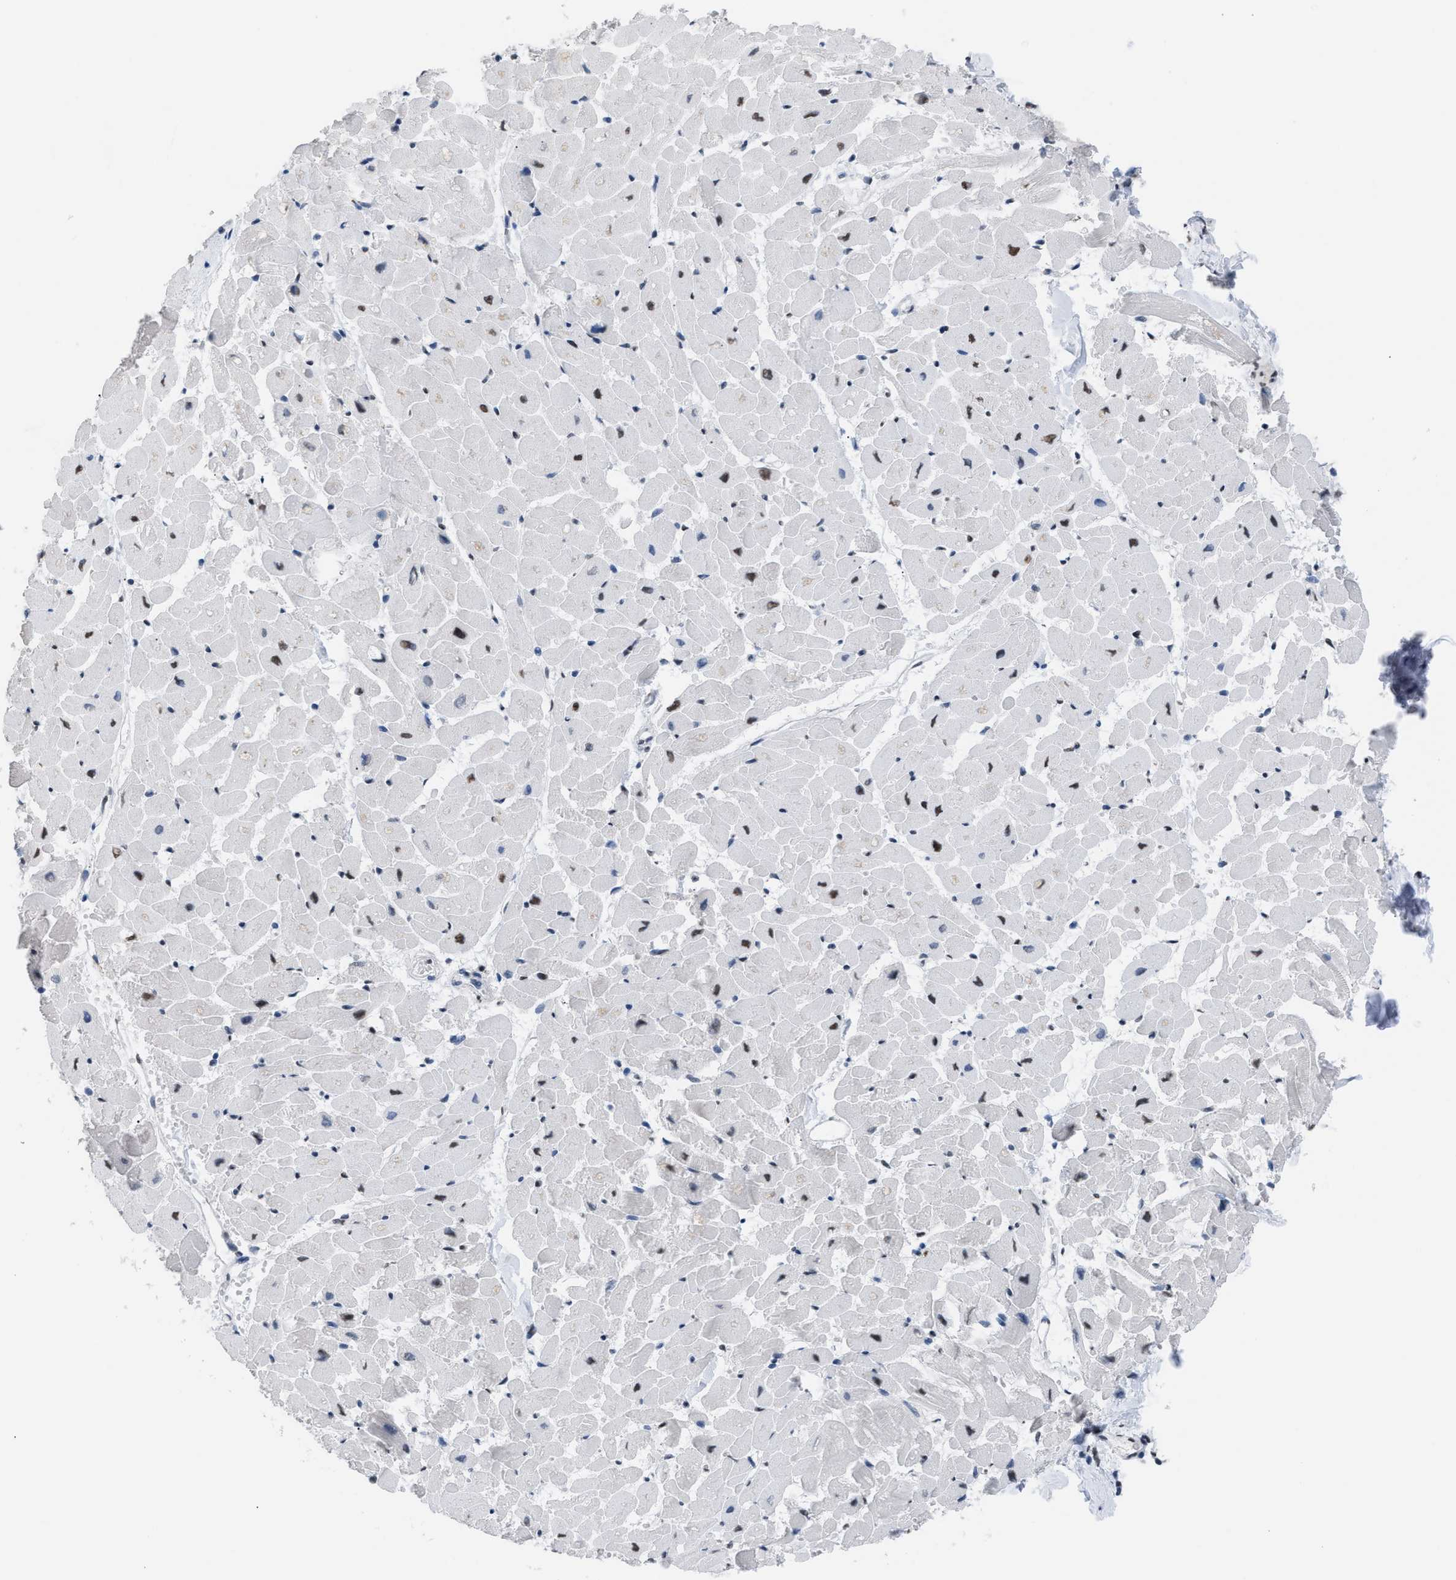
{"staining": {"intensity": "moderate", "quantity": "25%-75%", "location": "nuclear"}, "tissue": "heart muscle", "cell_type": "Cardiomyocytes", "image_type": "normal", "snomed": [{"axis": "morphology", "description": "Normal tissue, NOS"}, {"axis": "topography", "description": "Heart"}], "caption": "This micrograph exhibits immunohistochemistry staining of benign human heart muscle, with medium moderate nuclear positivity in approximately 25%-75% of cardiomyocytes.", "gene": "CCAR2", "patient": {"sex": "female", "age": 19}}